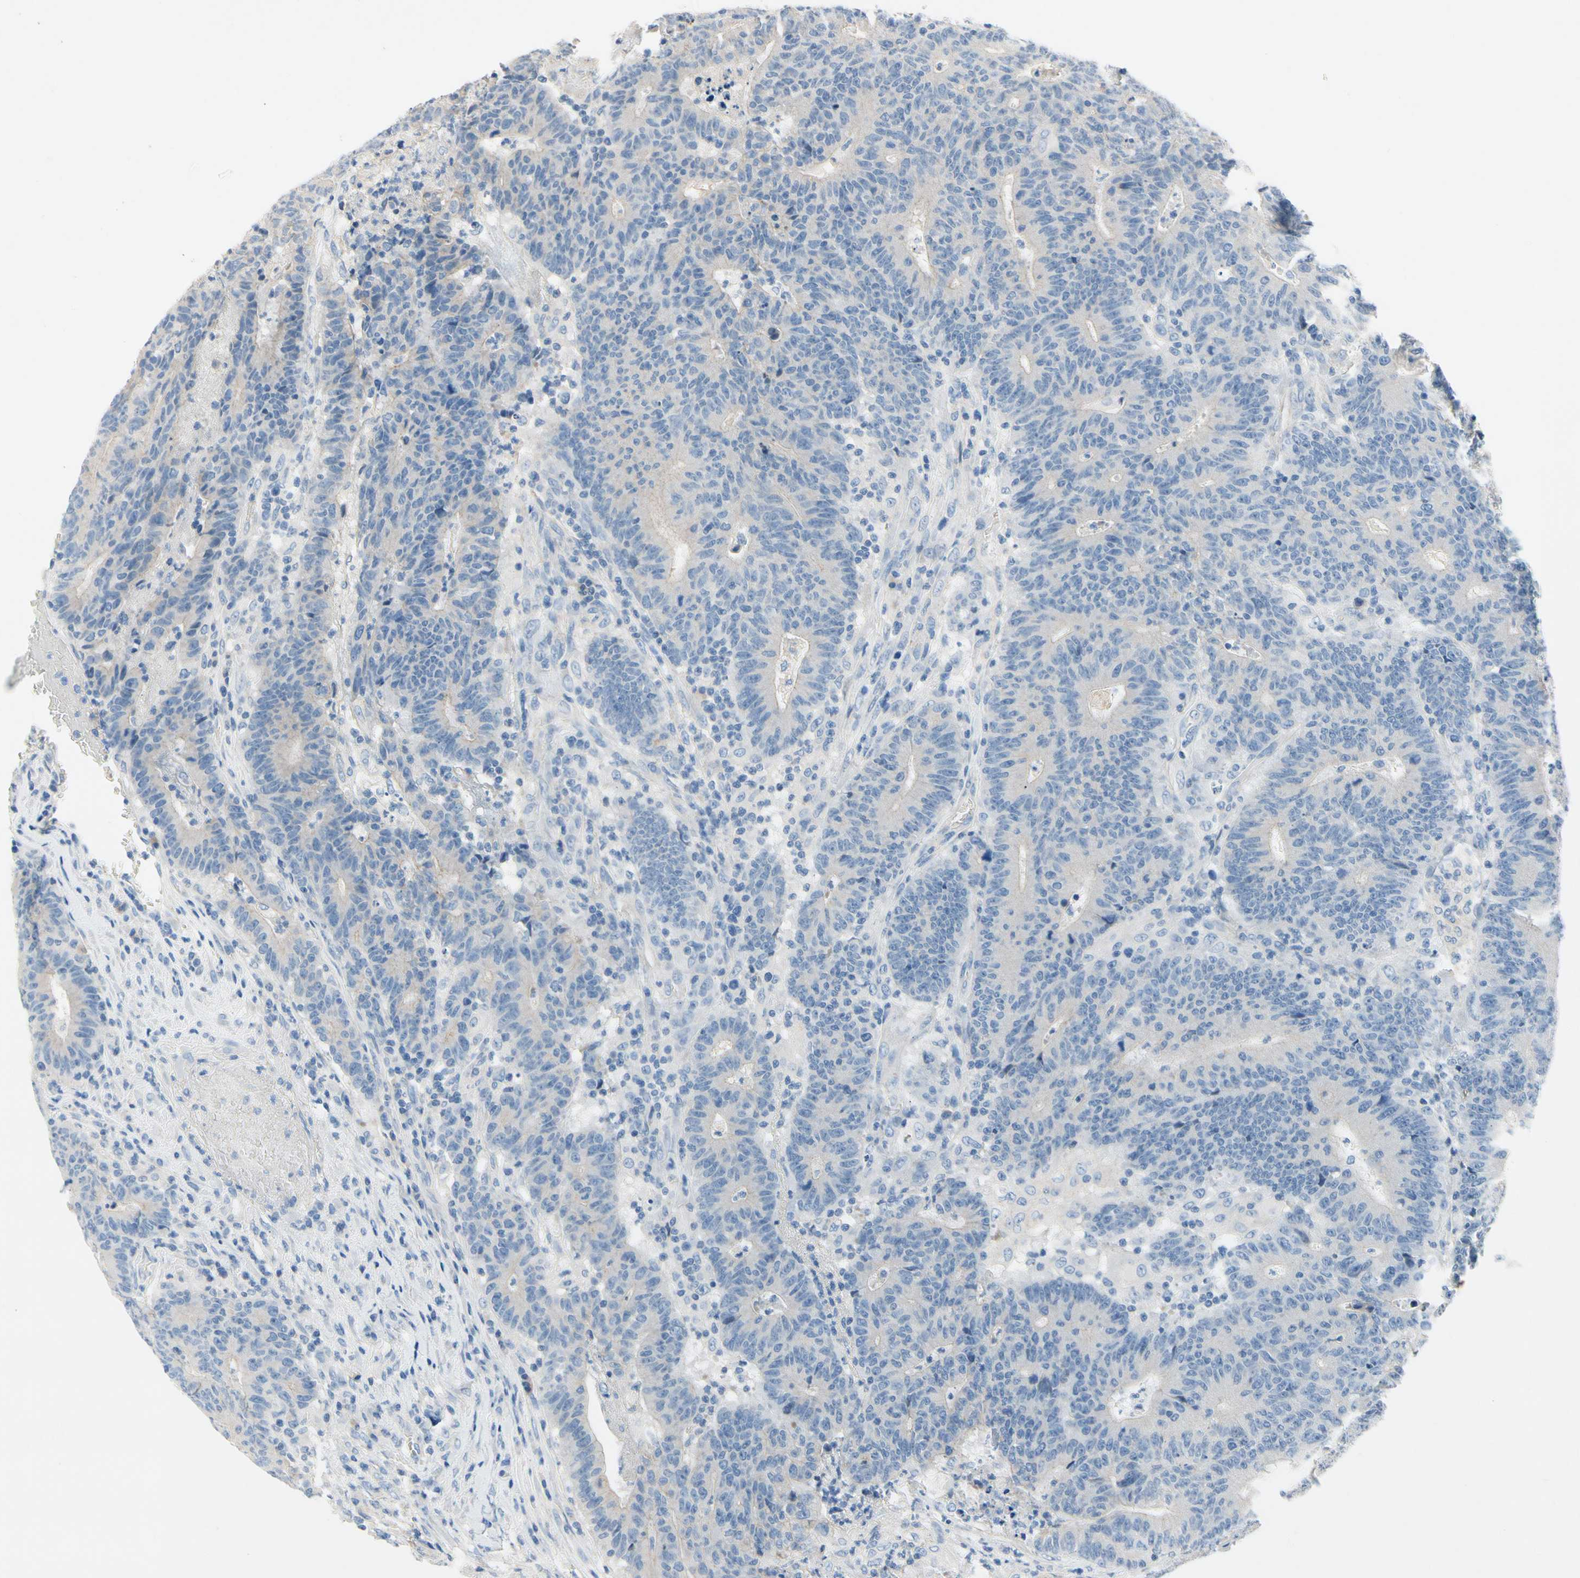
{"staining": {"intensity": "negative", "quantity": "none", "location": "none"}, "tissue": "colorectal cancer", "cell_type": "Tumor cells", "image_type": "cancer", "snomed": [{"axis": "morphology", "description": "Normal tissue, NOS"}, {"axis": "morphology", "description": "Adenocarcinoma, NOS"}, {"axis": "topography", "description": "Colon"}], "caption": "Immunohistochemistry photomicrograph of neoplastic tissue: colorectal cancer stained with DAB (3,3'-diaminobenzidine) shows no significant protein expression in tumor cells. (IHC, brightfield microscopy, high magnification).", "gene": "CA14", "patient": {"sex": "female", "age": 75}}